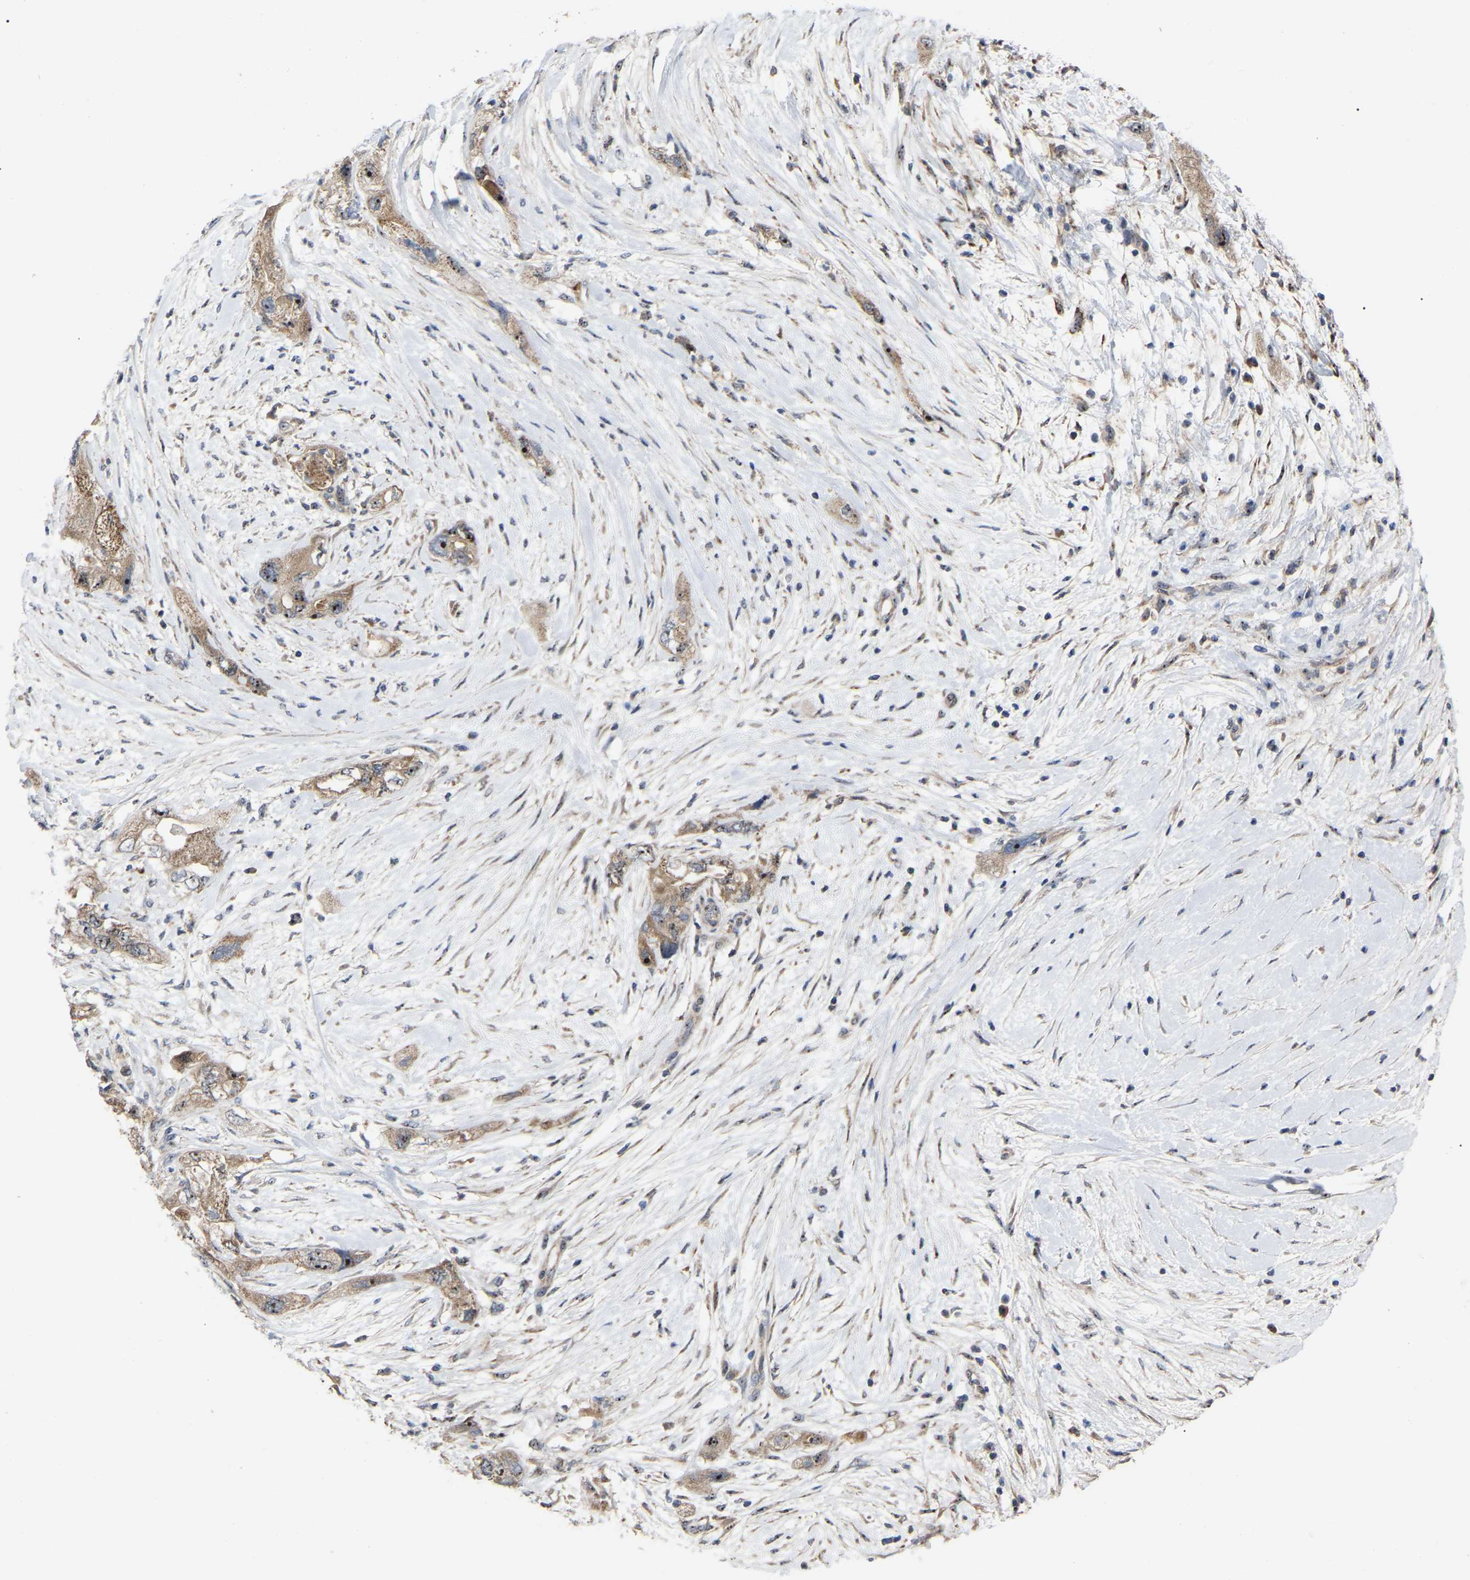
{"staining": {"intensity": "moderate", "quantity": ">75%", "location": "cytoplasmic/membranous,nuclear"}, "tissue": "pancreatic cancer", "cell_type": "Tumor cells", "image_type": "cancer", "snomed": [{"axis": "morphology", "description": "Adenocarcinoma, NOS"}, {"axis": "topography", "description": "Pancreas"}], "caption": "Human pancreatic cancer (adenocarcinoma) stained with a brown dye displays moderate cytoplasmic/membranous and nuclear positive staining in approximately >75% of tumor cells.", "gene": "NOP53", "patient": {"sex": "female", "age": 73}}